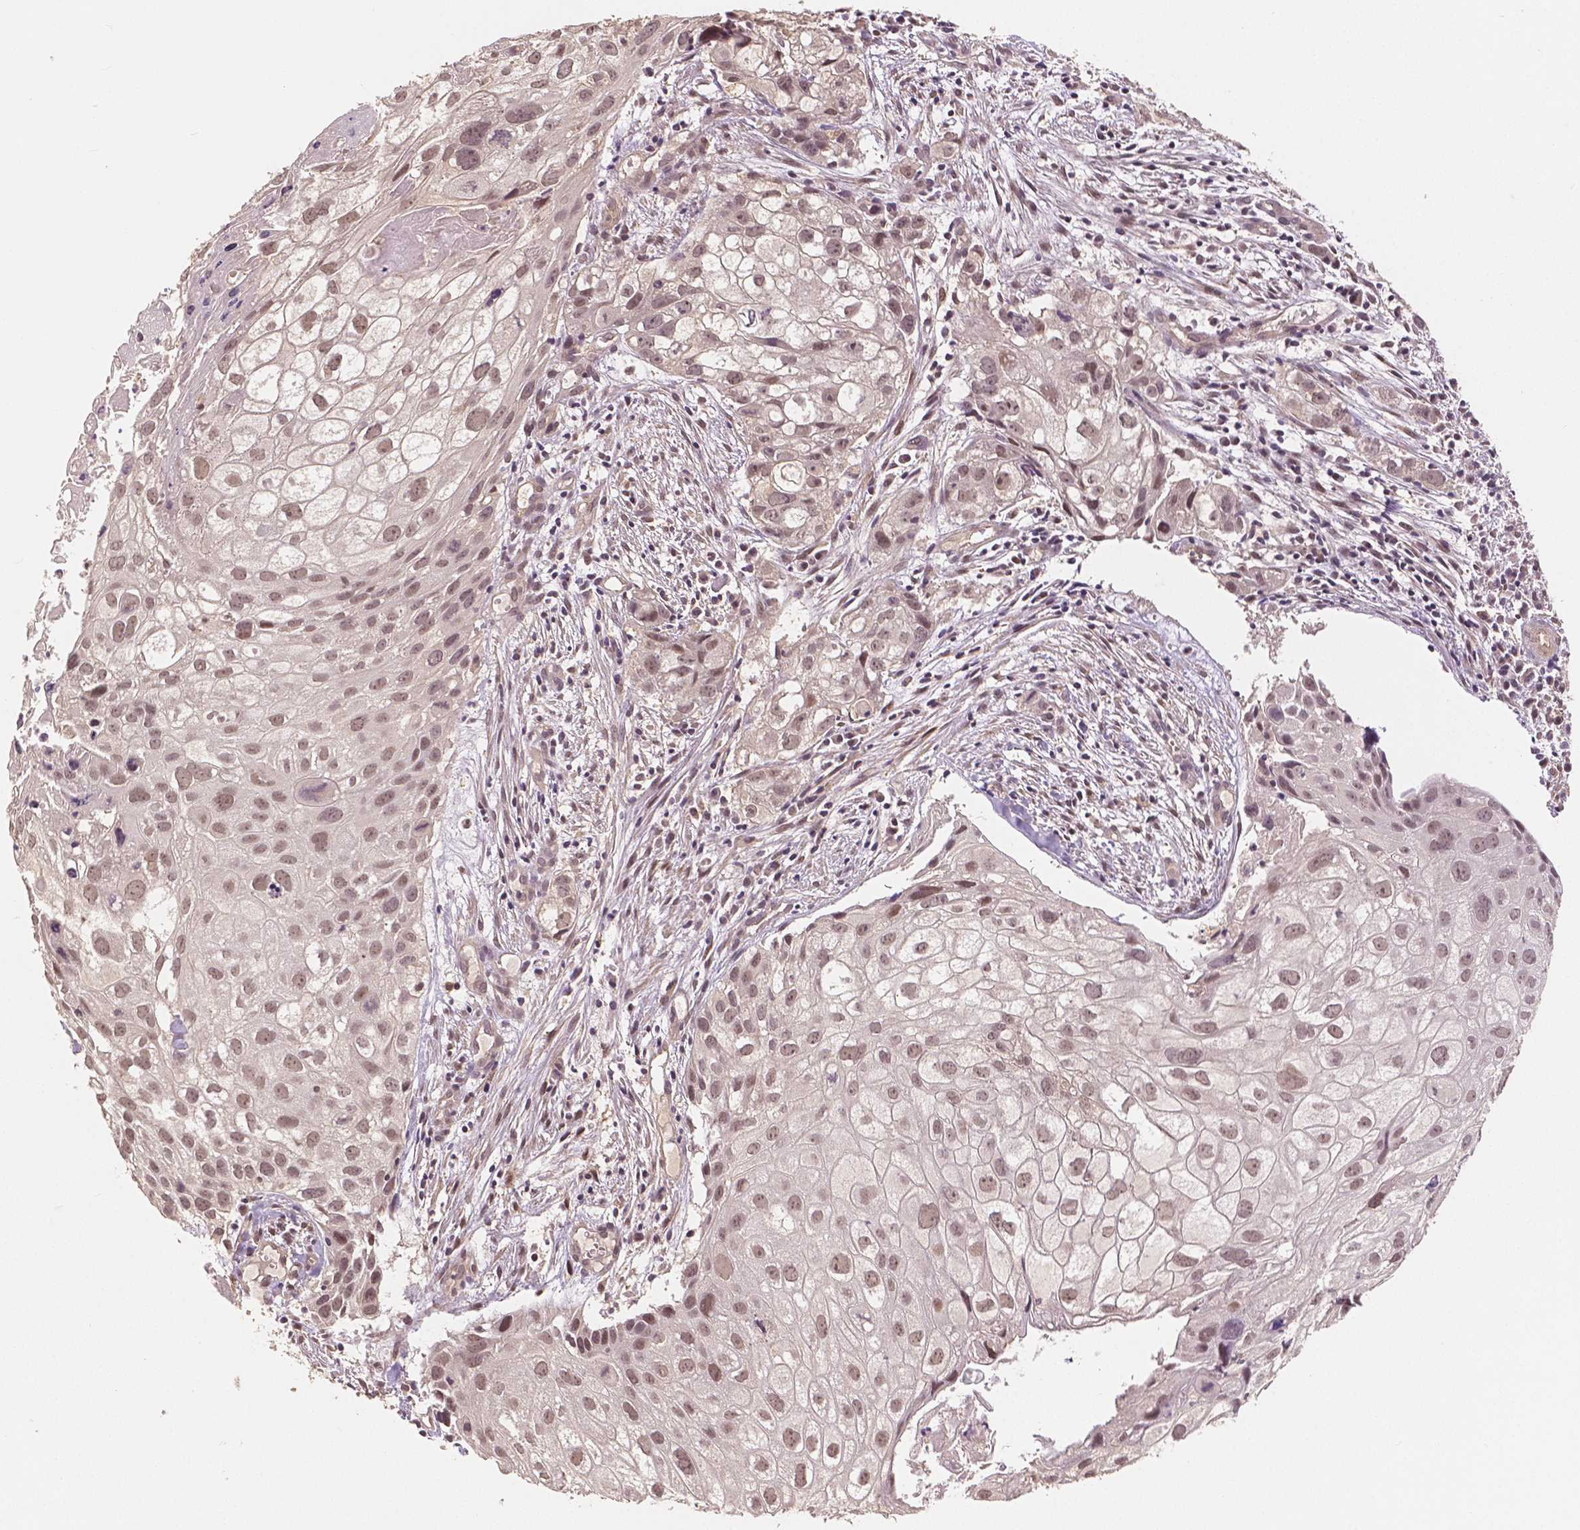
{"staining": {"intensity": "moderate", "quantity": ">75%", "location": "nuclear"}, "tissue": "cervical cancer", "cell_type": "Tumor cells", "image_type": "cancer", "snomed": [{"axis": "morphology", "description": "Squamous cell carcinoma, NOS"}, {"axis": "topography", "description": "Cervix"}], "caption": "Immunohistochemistry (IHC) photomicrograph of neoplastic tissue: squamous cell carcinoma (cervical) stained using immunohistochemistry displays medium levels of moderate protein expression localized specifically in the nuclear of tumor cells, appearing as a nuclear brown color.", "gene": "MAP1LC3B", "patient": {"sex": "female", "age": 53}}